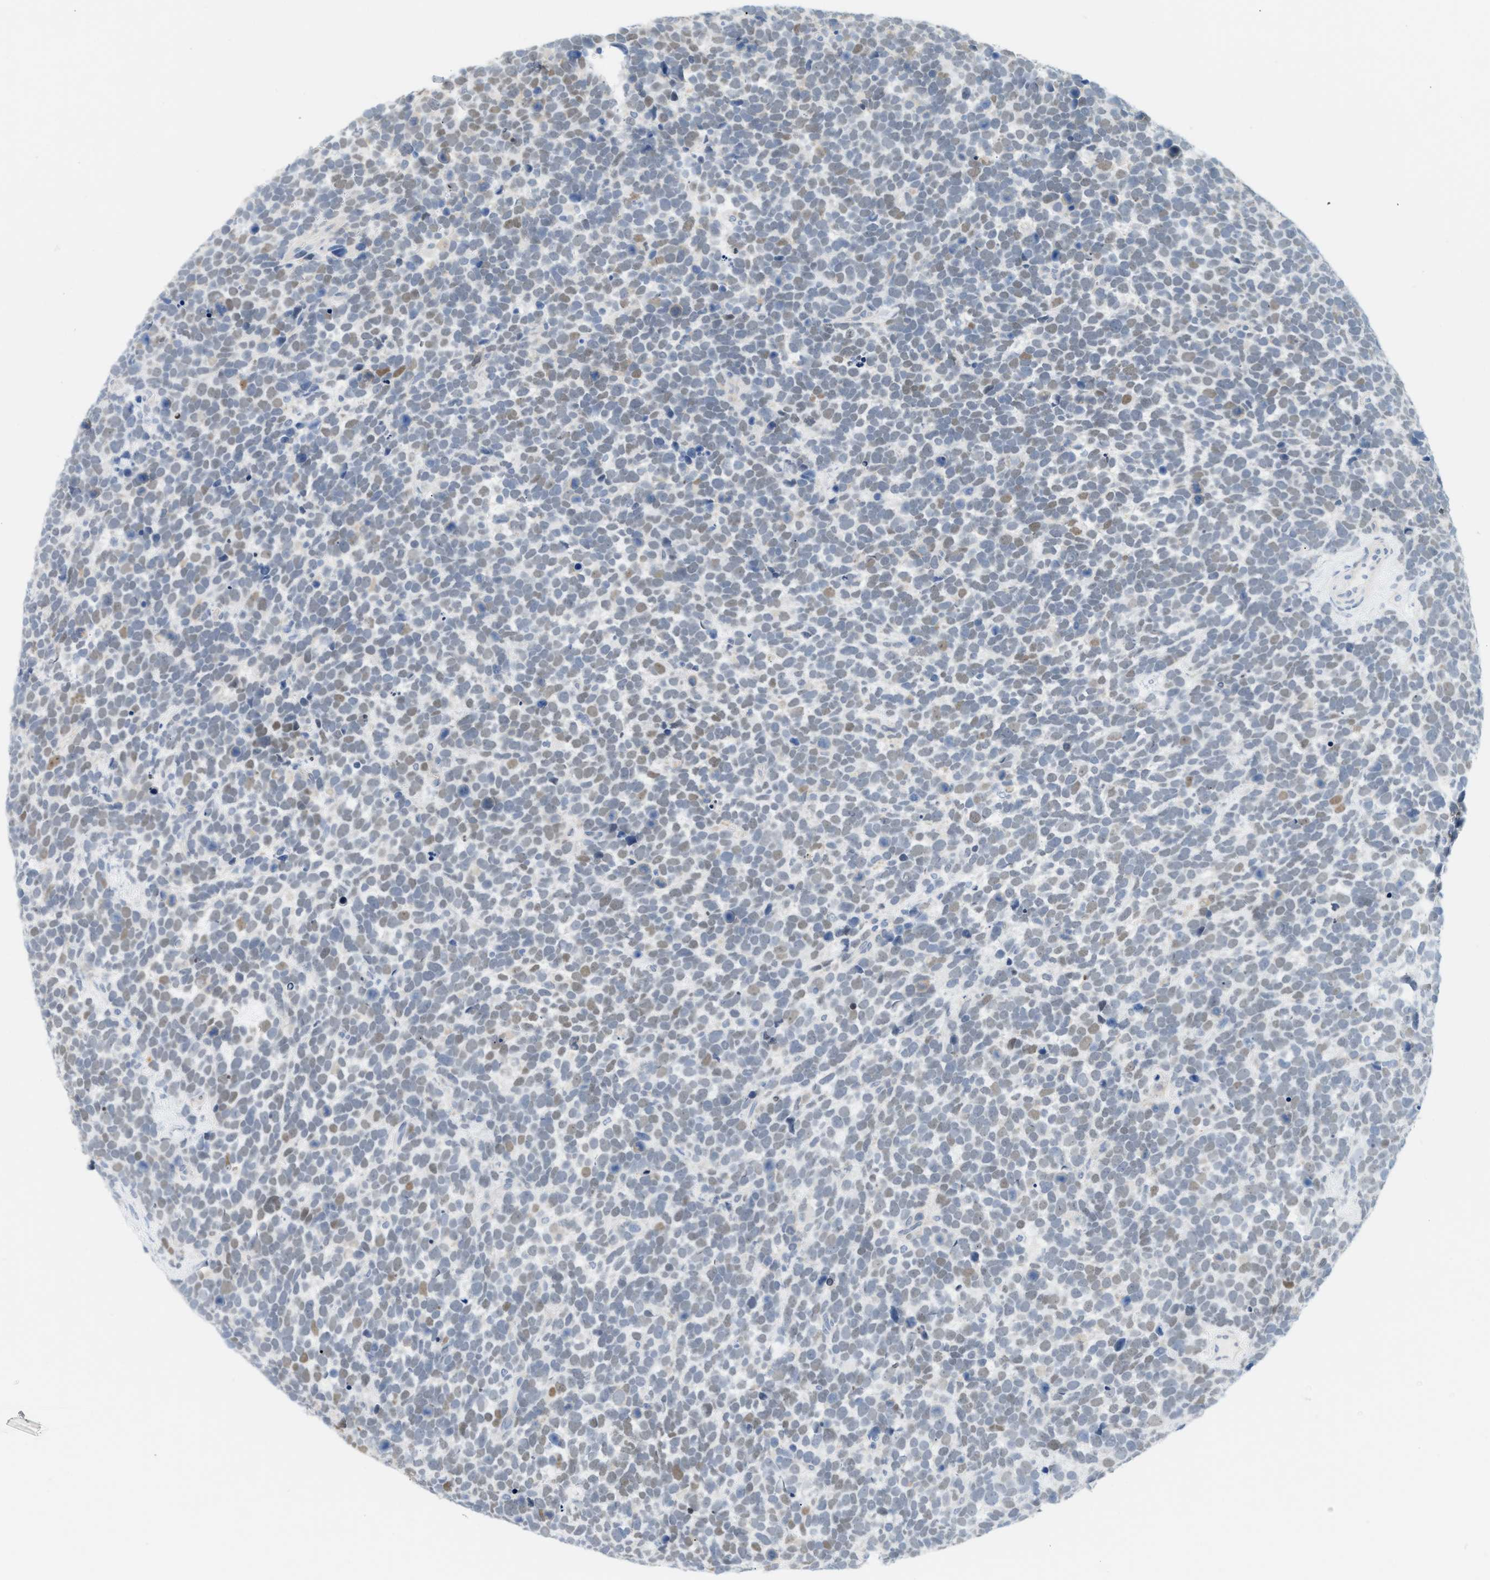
{"staining": {"intensity": "moderate", "quantity": "<25%", "location": "nuclear"}, "tissue": "urothelial cancer", "cell_type": "Tumor cells", "image_type": "cancer", "snomed": [{"axis": "morphology", "description": "Urothelial carcinoma, High grade"}, {"axis": "topography", "description": "Urinary bladder"}], "caption": "Urothelial cancer stained for a protein shows moderate nuclear positivity in tumor cells. Using DAB (3,3'-diaminobenzidine) (brown) and hematoxylin (blue) stains, captured at high magnification using brightfield microscopy.", "gene": "HLTF", "patient": {"sex": "female", "age": 82}}